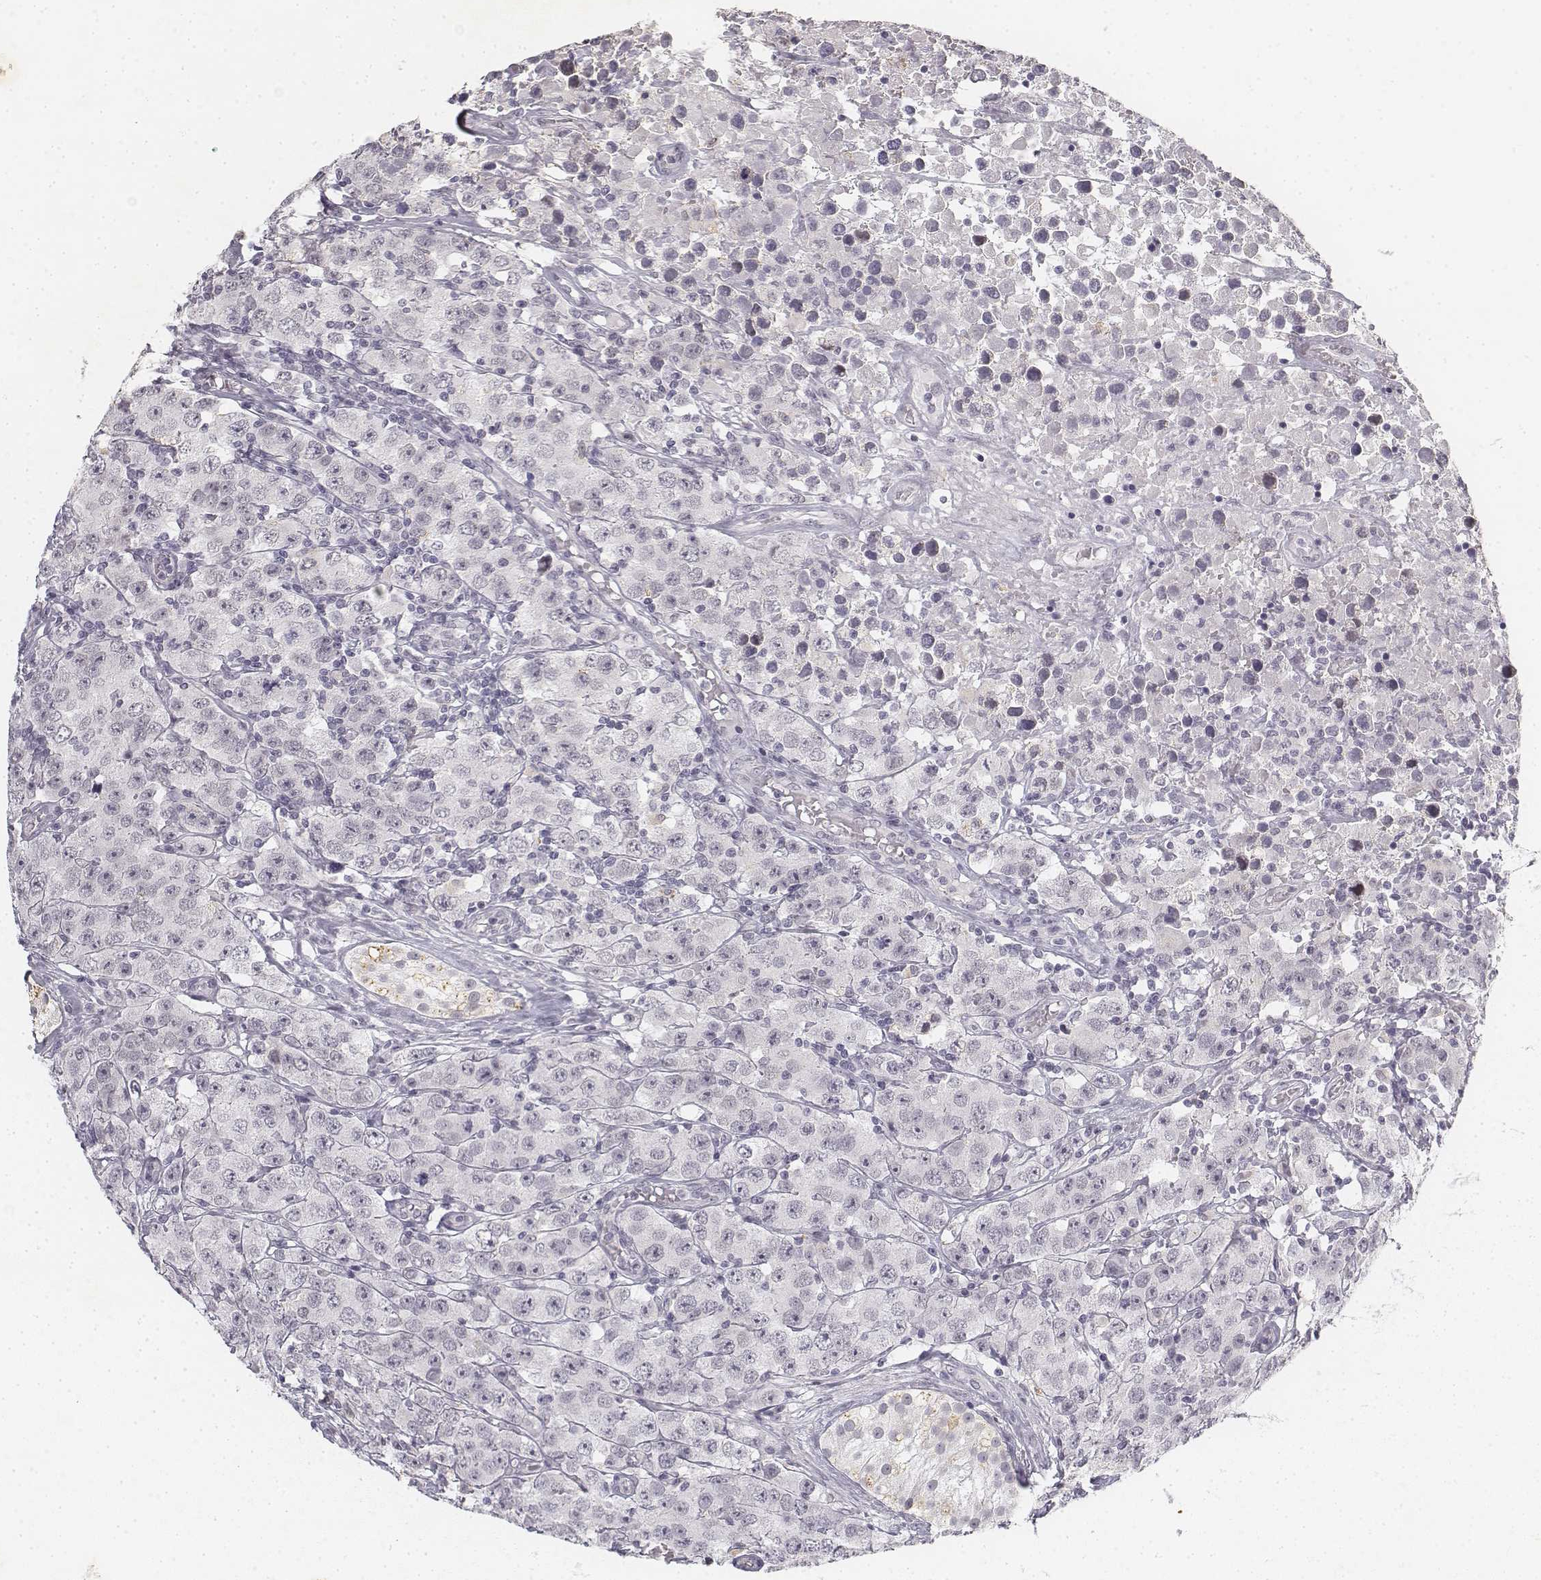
{"staining": {"intensity": "negative", "quantity": "none", "location": "none"}, "tissue": "testis cancer", "cell_type": "Tumor cells", "image_type": "cancer", "snomed": [{"axis": "morphology", "description": "Seminoma, NOS"}, {"axis": "topography", "description": "Testis"}], "caption": "DAB (3,3'-diaminobenzidine) immunohistochemical staining of testis cancer exhibits no significant expression in tumor cells. (DAB (3,3'-diaminobenzidine) immunohistochemistry with hematoxylin counter stain).", "gene": "KRT84", "patient": {"sex": "male", "age": 52}}